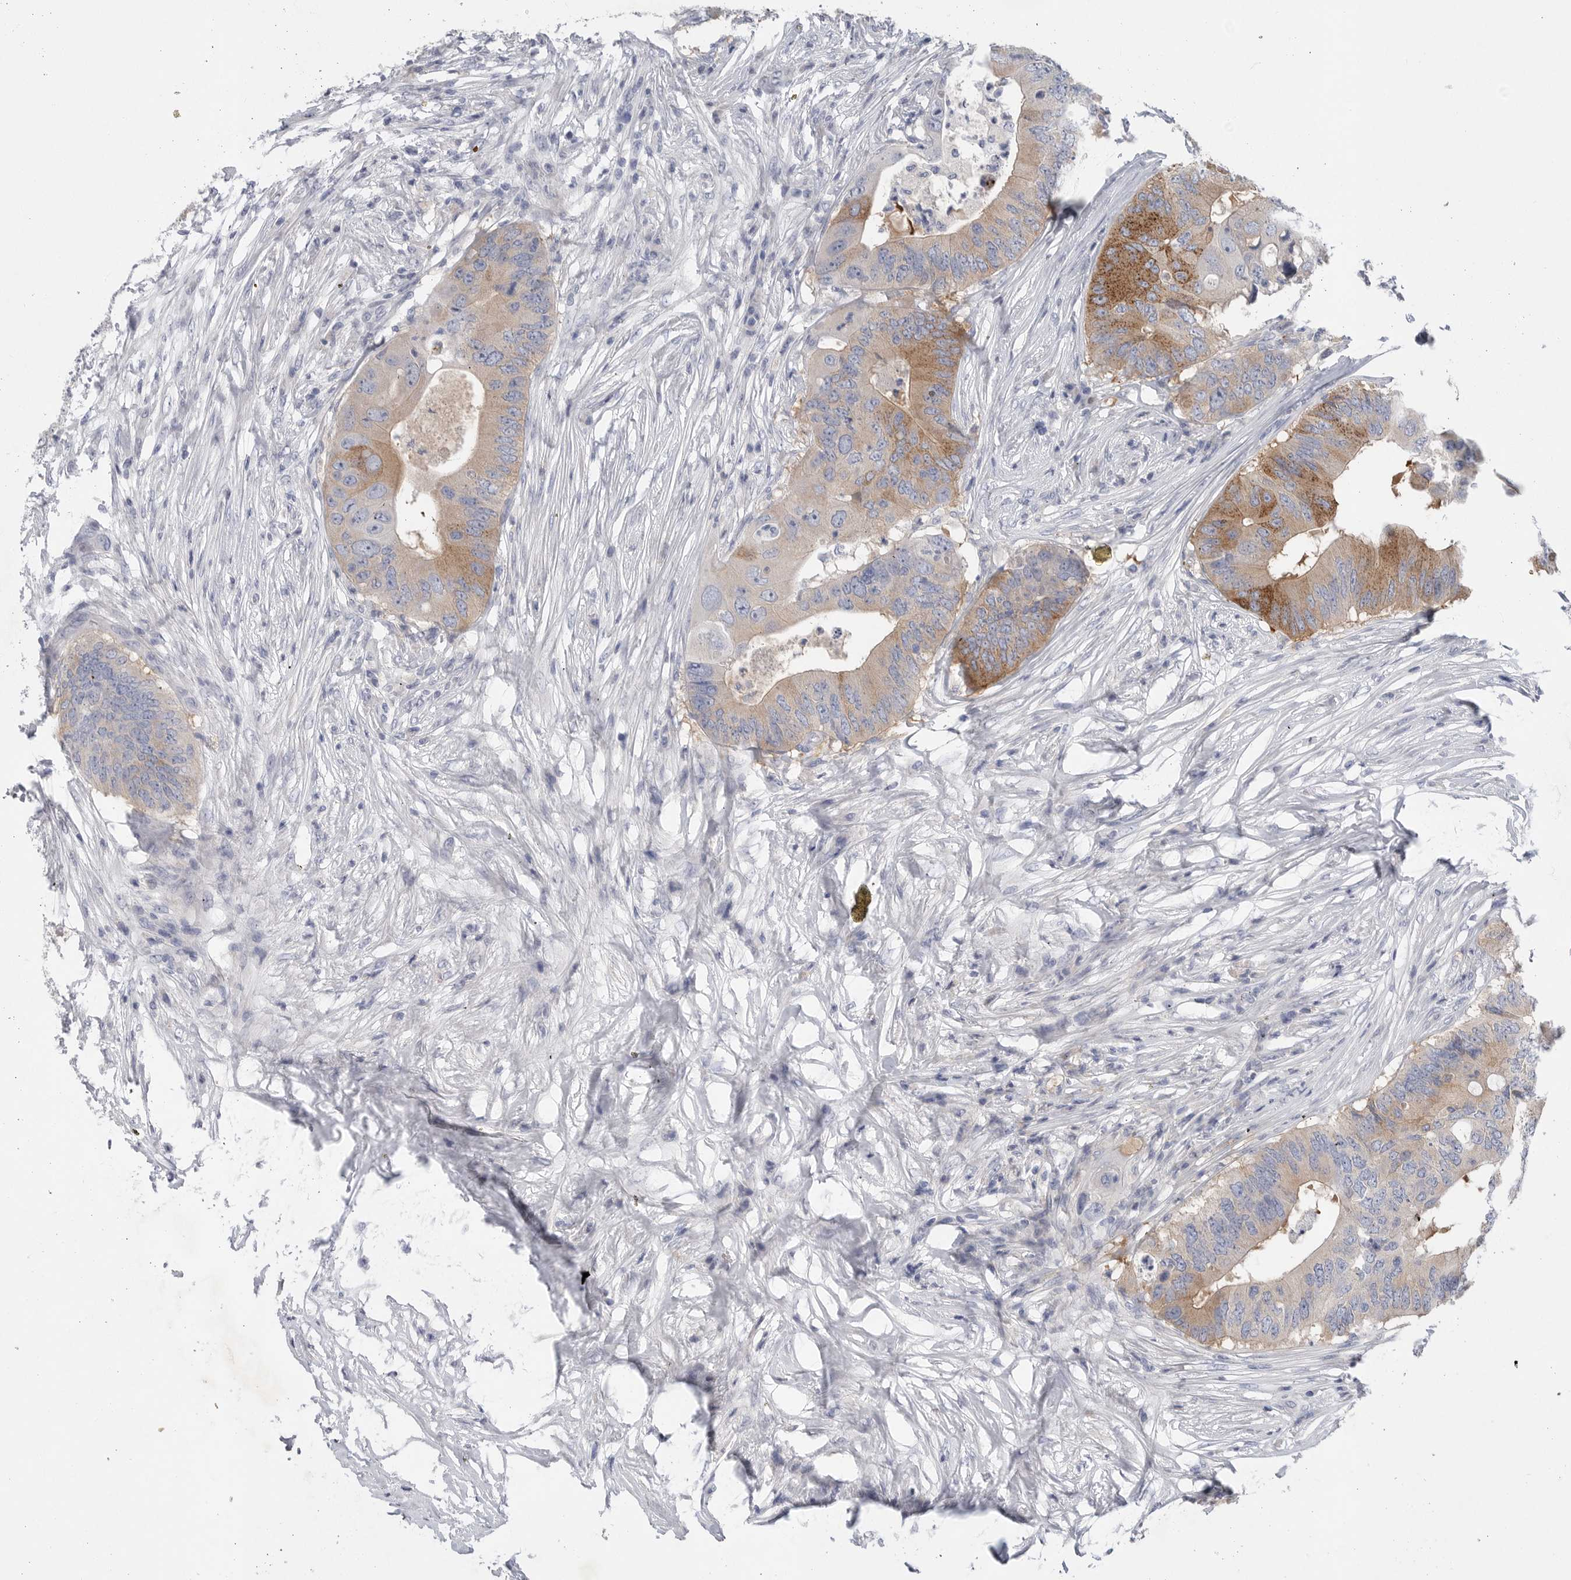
{"staining": {"intensity": "moderate", "quantity": "25%-75%", "location": "cytoplasmic/membranous"}, "tissue": "colorectal cancer", "cell_type": "Tumor cells", "image_type": "cancer", "snomed": [{"axis": "morphology", "description": "Adenocarcinoma, NOS"}, {"axis": "topography", "description": "Colon"}], "caption": "Tumor cells reveal moderate cytoplasmic/membranous expression in about 25%-75% of cells in adenocarcinoma (colorectal). Using DAB (brown) and hematoxylin (blue) stains, captured at high magnification using brightfield microscopy.", "gene": "CAMK2B", "patient": {"sex": "male", "age": 71}}